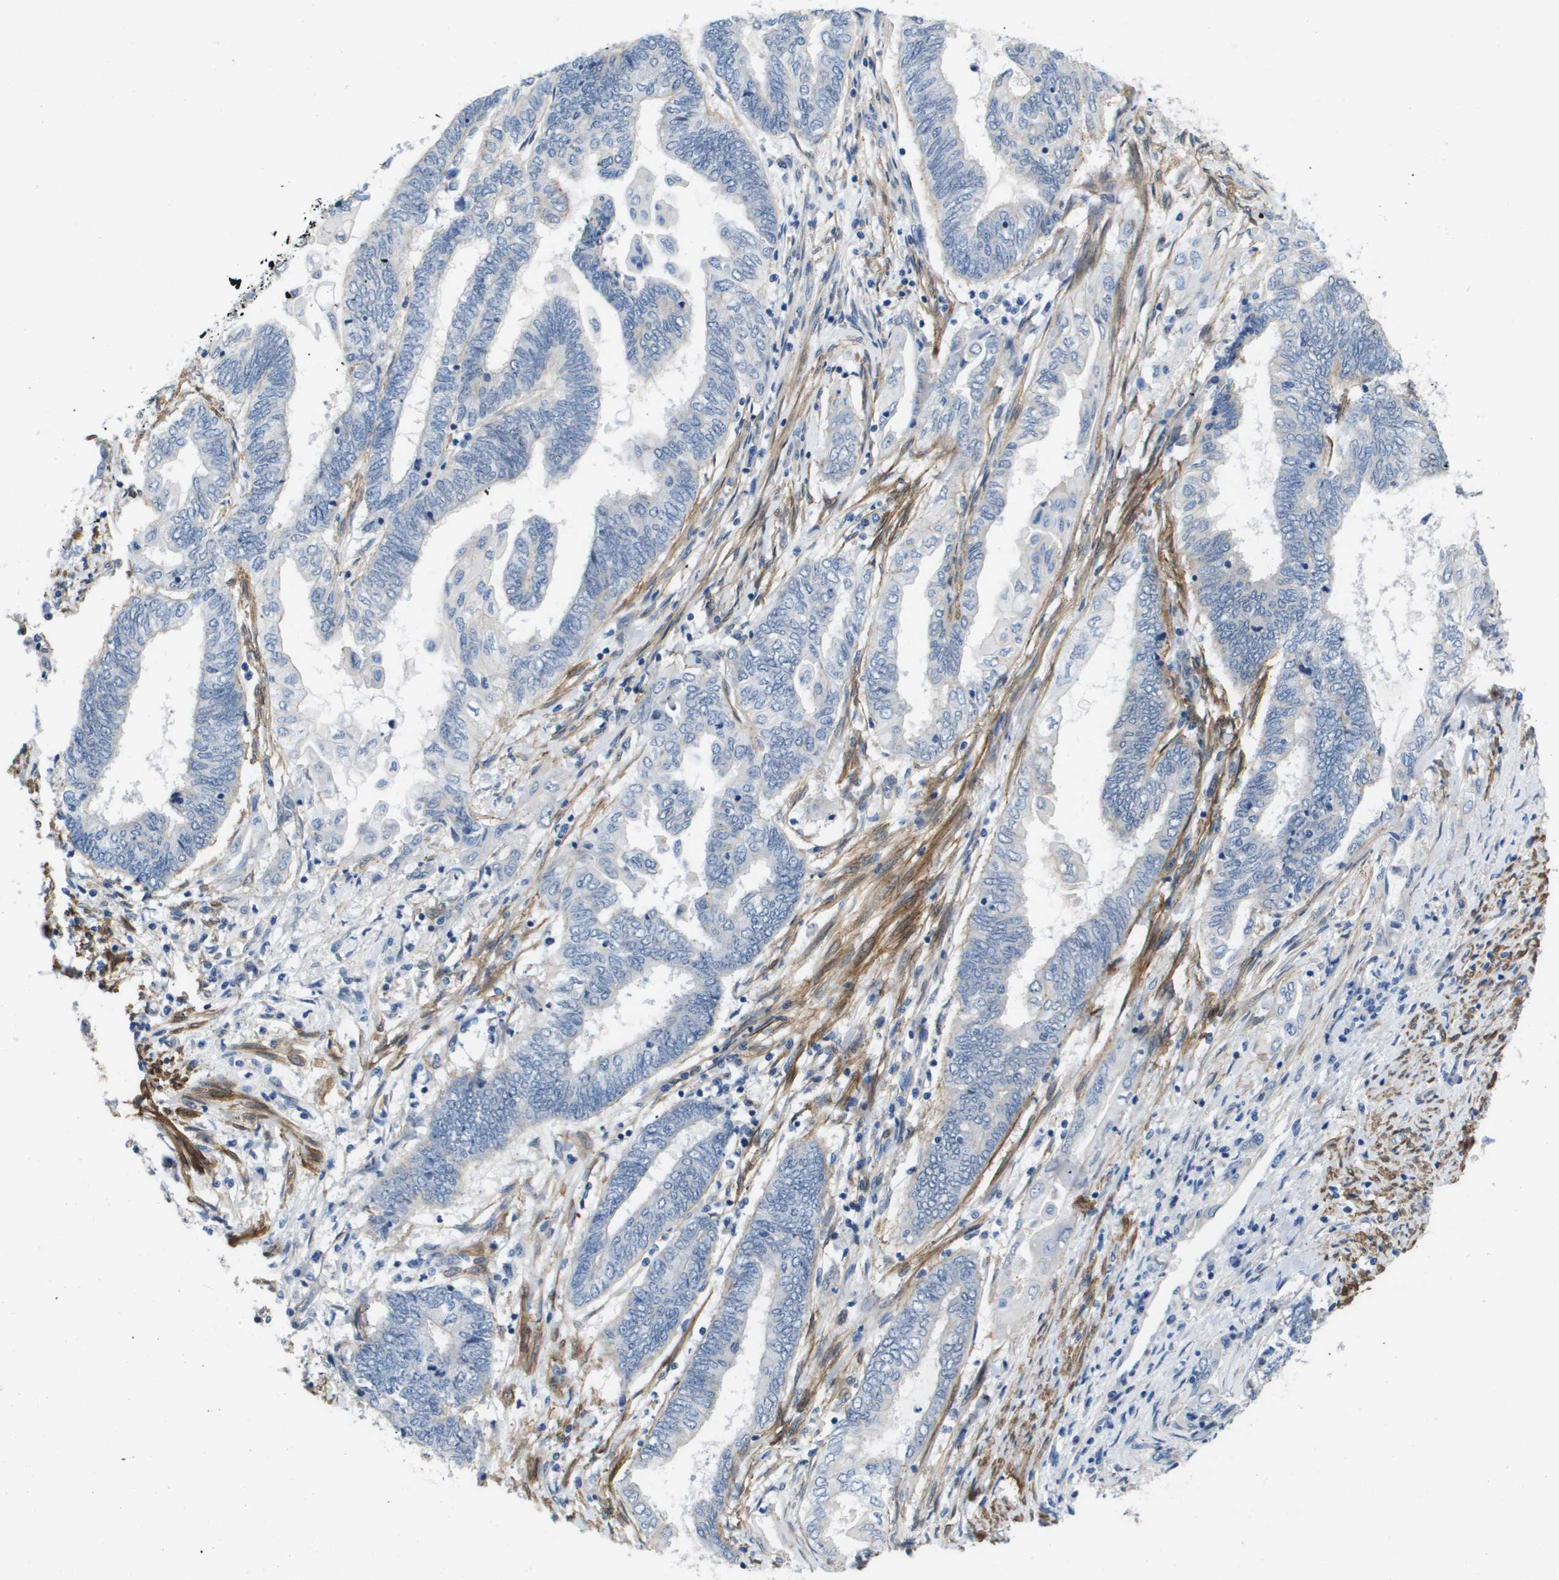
{"staining": {"intensity": "negative", "quantity": "none", "location": "none"}, "tissue": "endometrial cancer", "cell_type": "Tumor cells", "image_type": "cancer", "snomed": [{"axis": "morphology", "description": "Adenocarcinoma, NOS"}, {"axis": "topography", "description": "Uterus"}, {"axis": "topography", "description": "Endometrium"}], "caption": "Histopathology image shows no protein positivity in tumor cells of endometrial cancer (adenocarcinoma) tissue.", "gene": "LPP", "patient": {"sex": "female", "age": 70}}